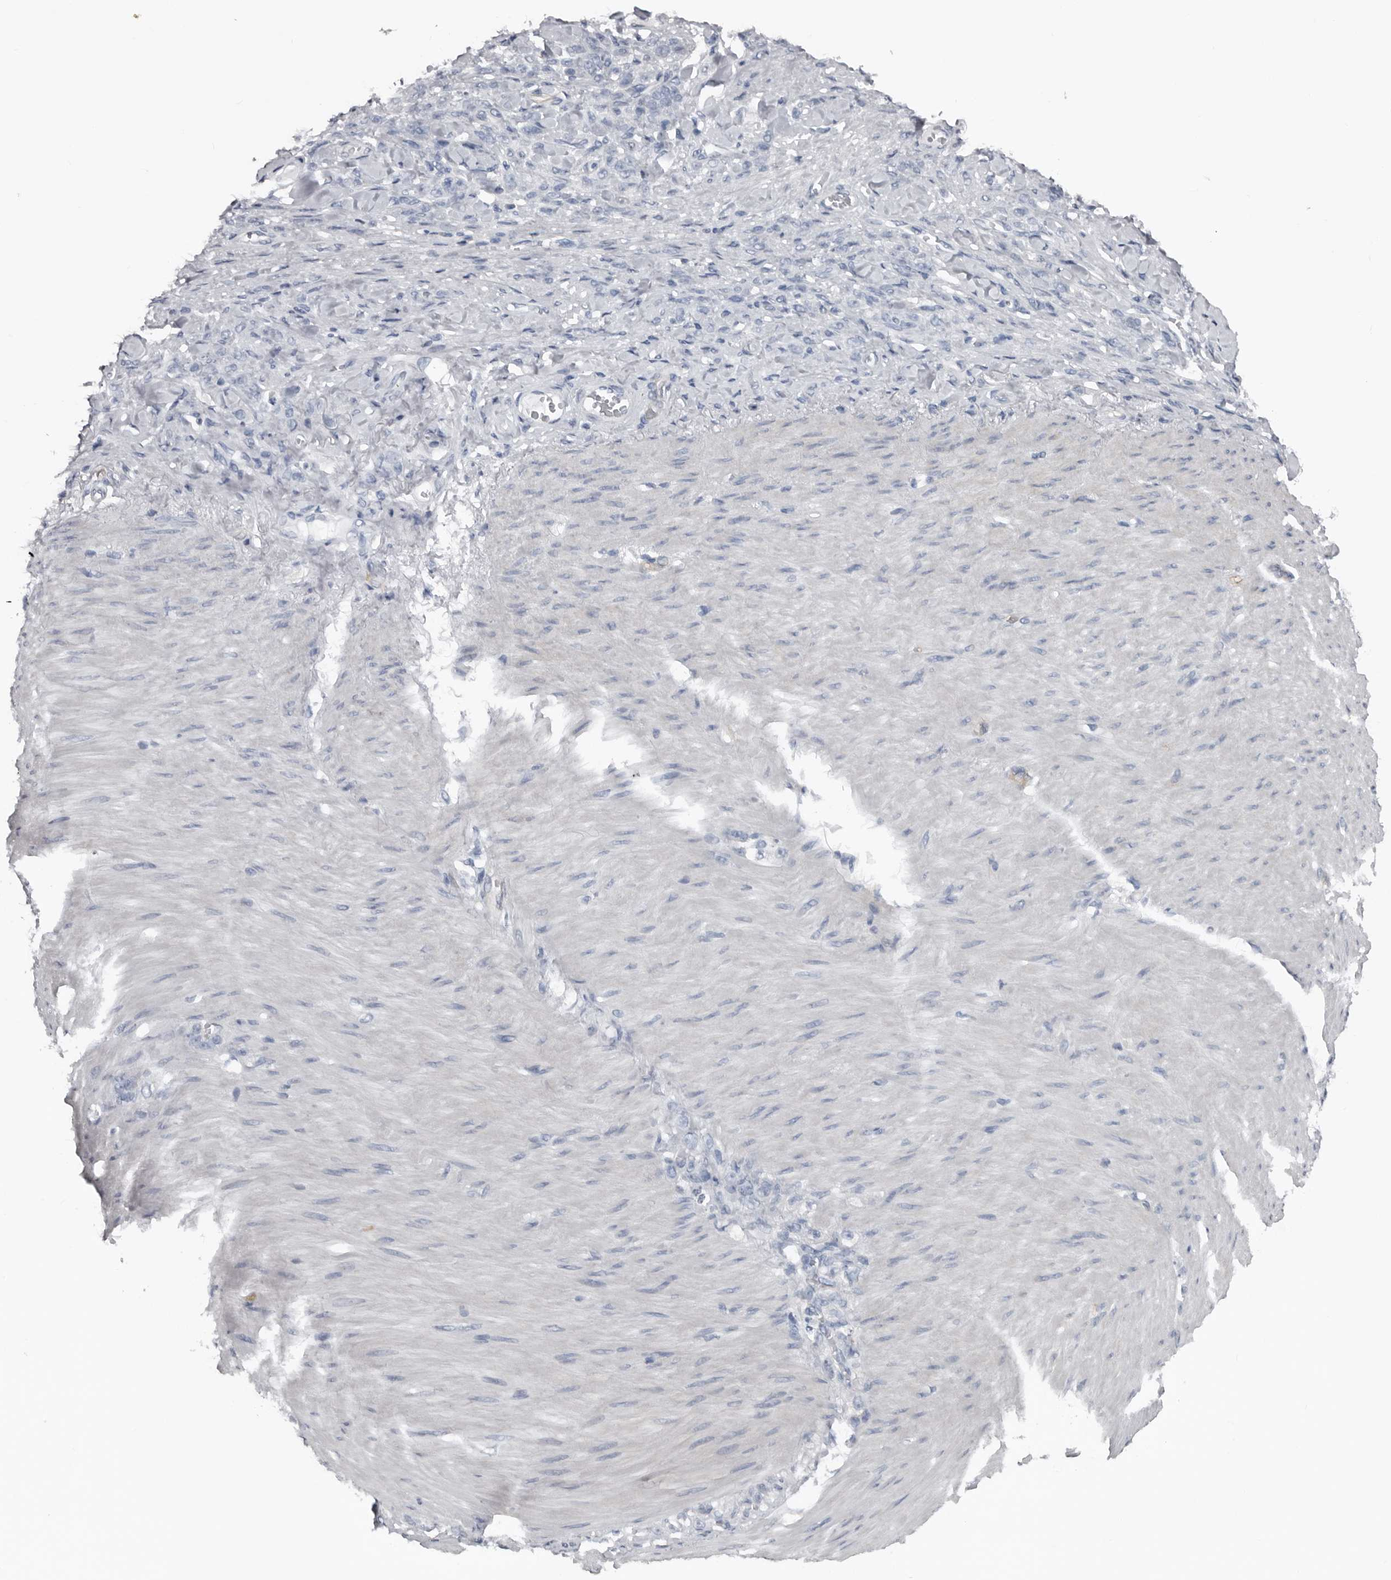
{"staining": {"intensity": "negative", "quantity": "none", "location": "none"}, "tissue": "stomach cancer", "cell_type": "Tumor cells", "image_type": "cancer", "snomed": [{"axis": "morphology", "description": "Normal tissue, NOS"}, {"axis": "morphology", "description": "Adenocarcinoma, NOS"}, {"axis": "topography", "description": "Stomach"}], "caption": "Immunohistochemistry (IHC) of human stomach adenocarcinoma reveals no staining in tumor cells. (DAB (3,3'-diaminobenzidine) immunohistochemistry (IHC) with hematoxylin counter stain).", "gene": "FABP7", "patient": {"sex": "male", "age": 82}}